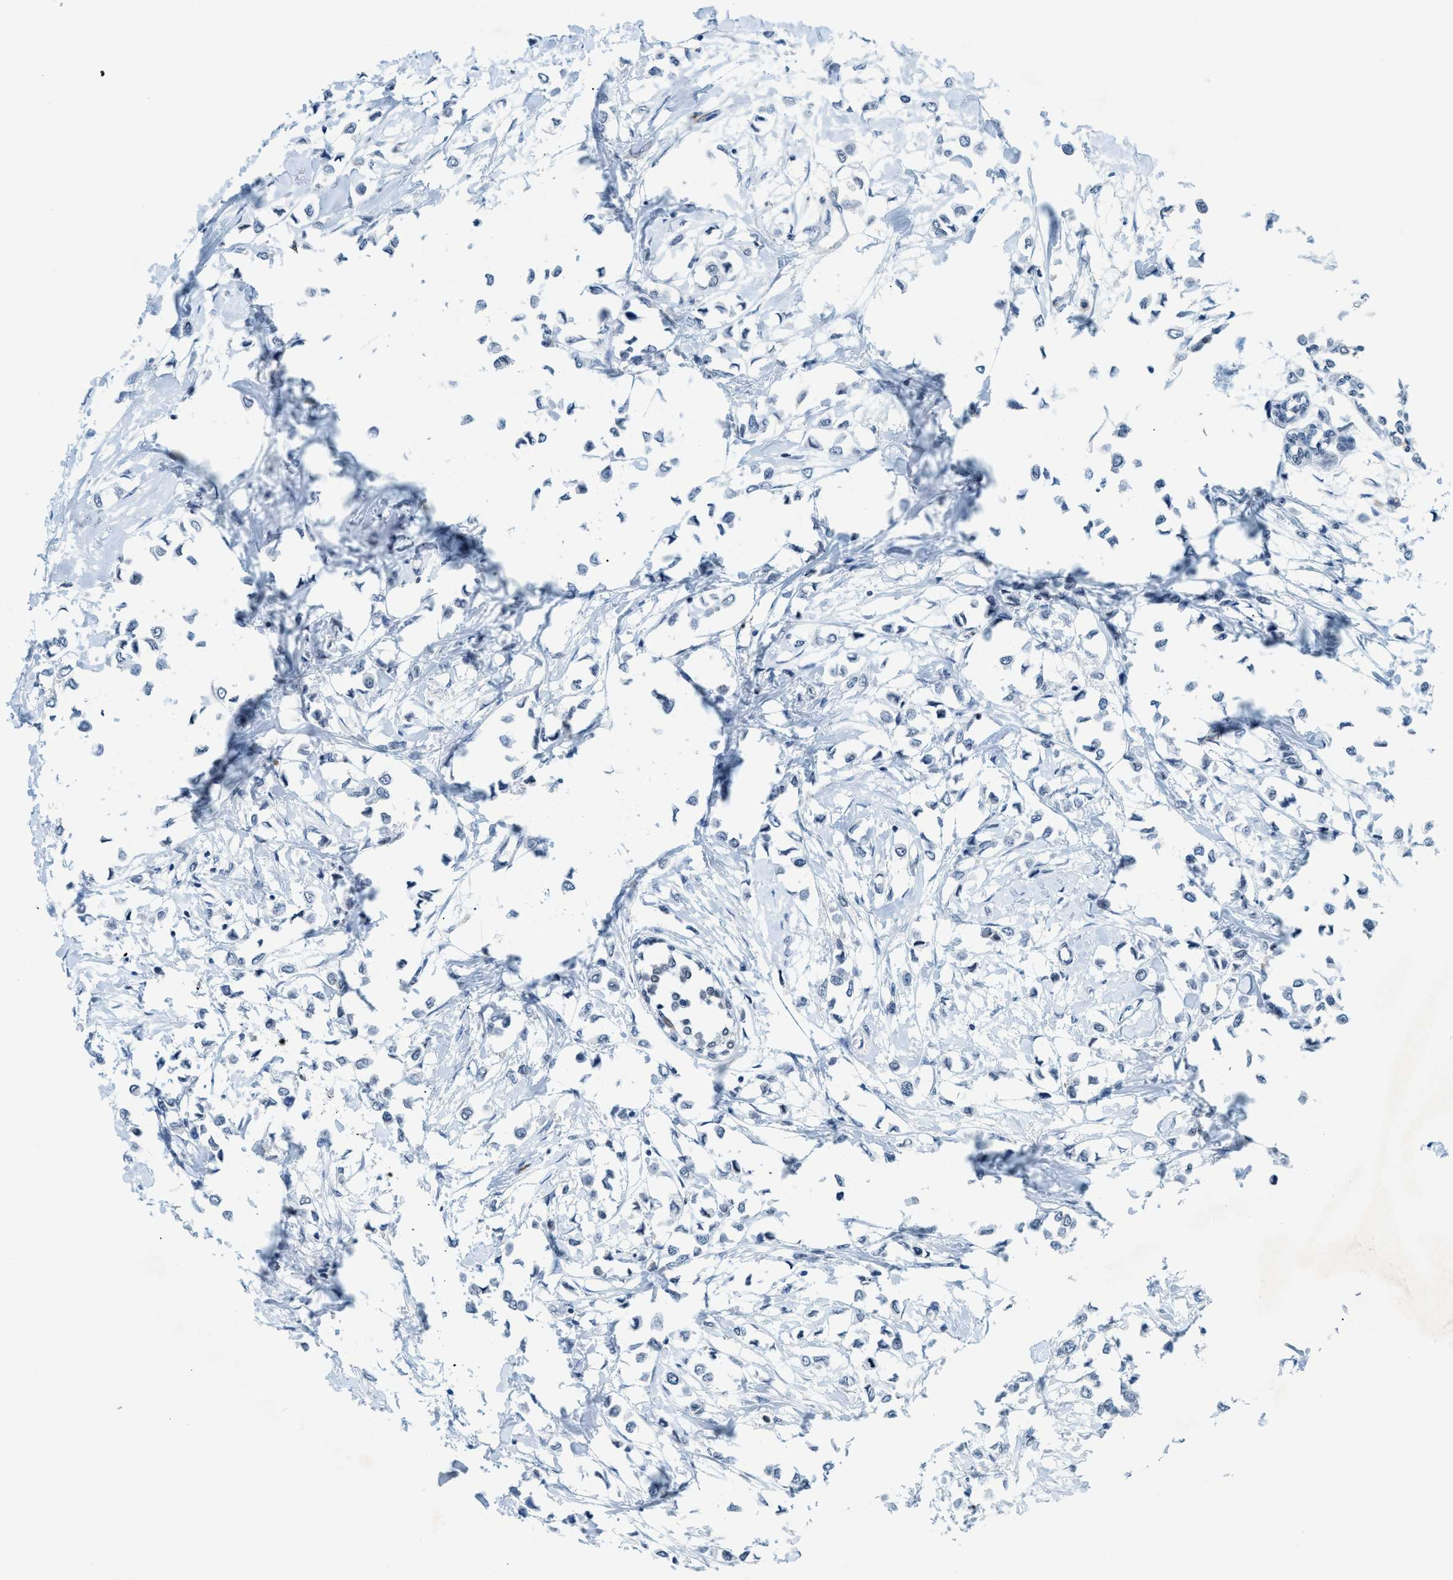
{"staining": {"intensity": "negative", "quantity": "none", "location": "none"}, "tissue": "breast cancer", "cell_type": "Tumor cells", "image_type": "cancer", "snomed": [{"axis": "morphology", "description": "Lobular carcinoma"}, {"axis": "topography", "description": "Breast"}], "caption": "This is an immunohistochemistry (IHC) micrograph of breast cancer (lobular carcinoma). There is no positivity in tumor cells.", "gene": "UVRAG", "patient": {"sex": "female", "age": 51}}